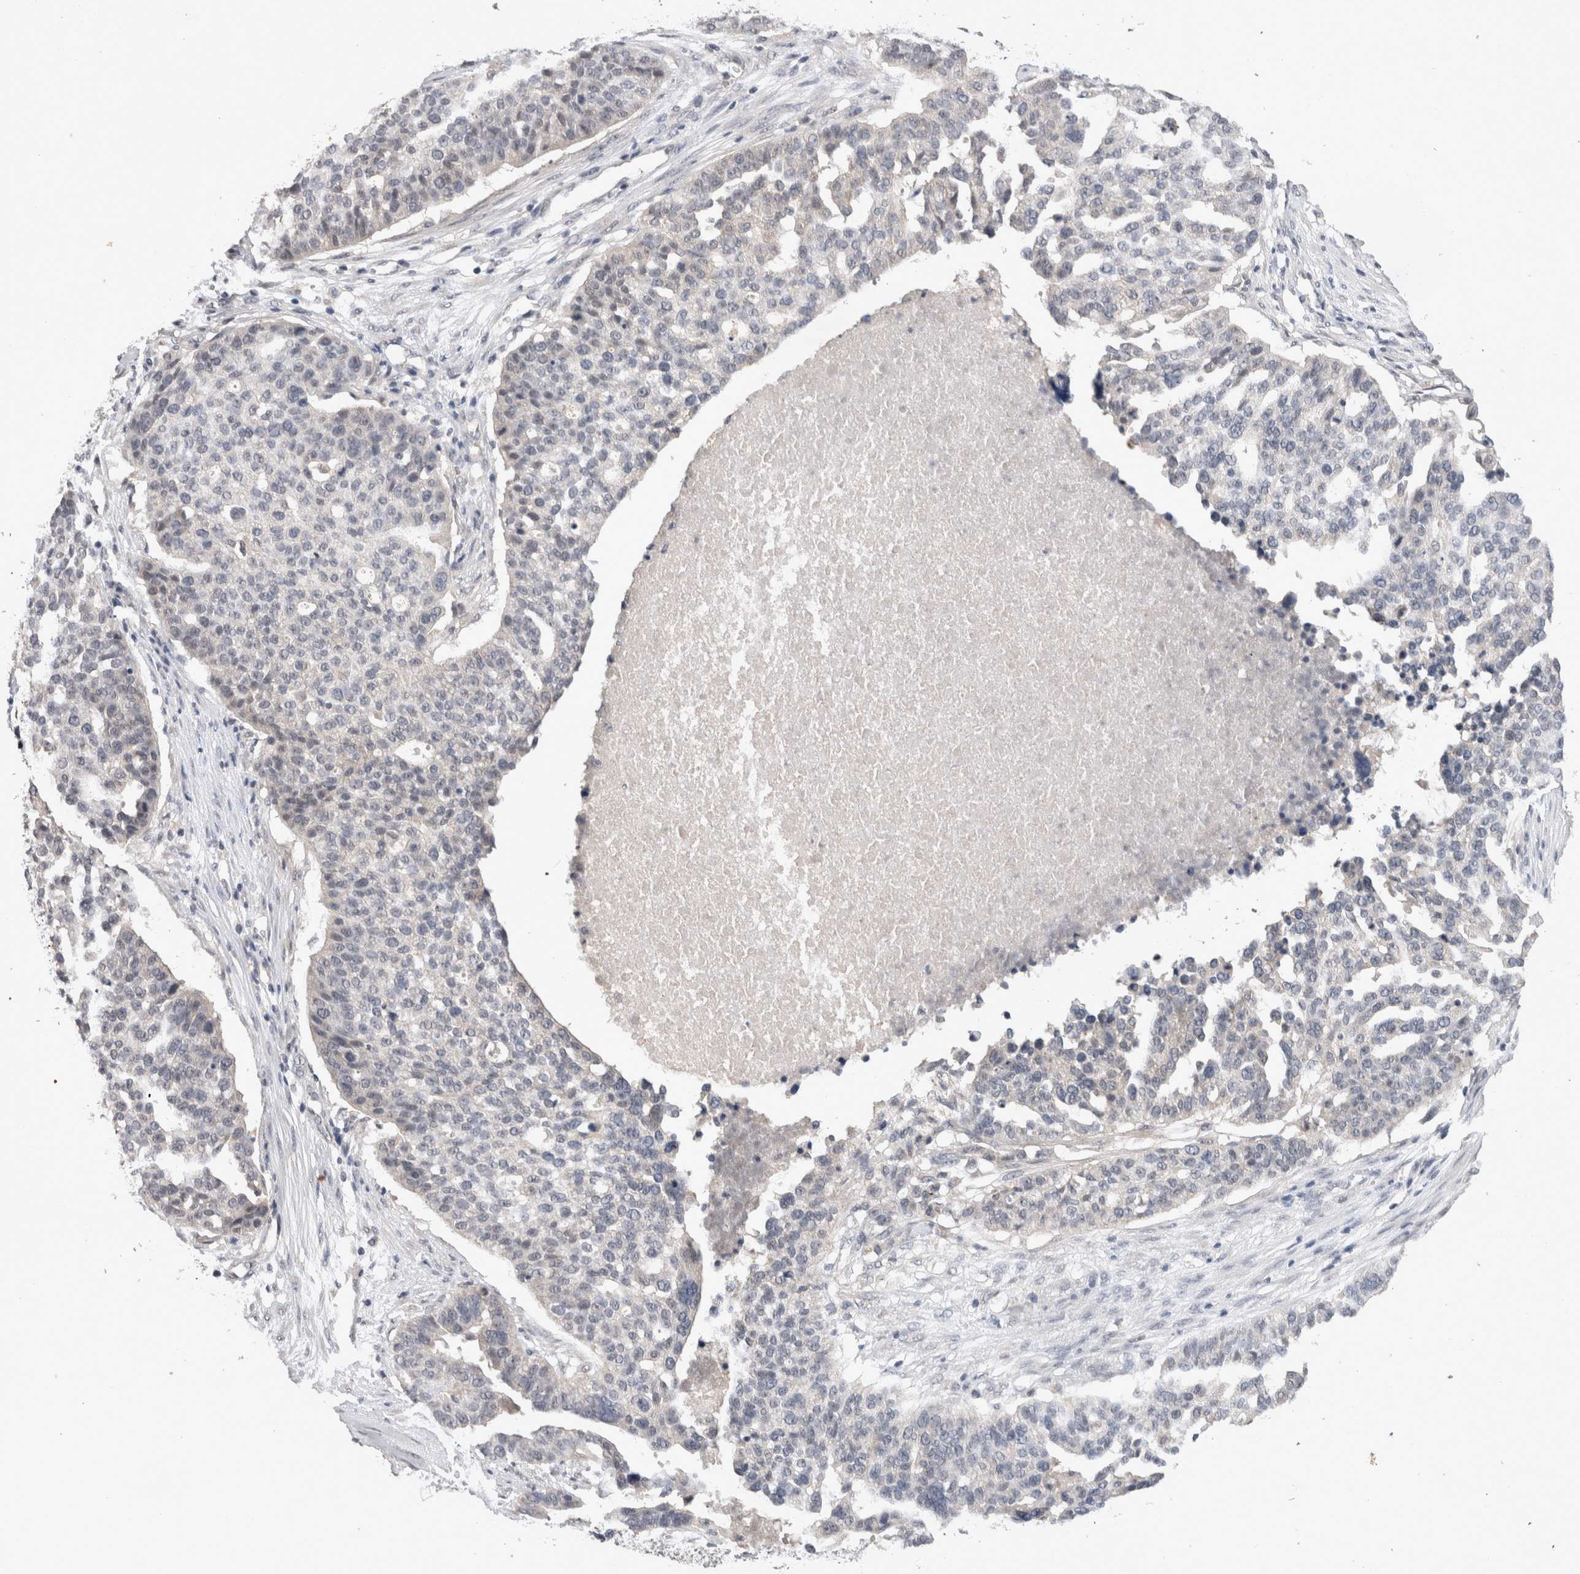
{"staining": {"intensity": "negative", "quantity": "none", "location": "none"}, "tissue": "ovarian cancer", "cell_type": "Tumor cells", "image_type": "cancer", "snomed": [{"axis": "morphology", "description": "Cystadenocarcinoma, serous, NOS"}, {"axis": "topography", "description": "Ovary"}], "caption": "The micrograph reveals no staining of tumor cells in ovarian cancer. (DAB IHC, high magnification).", "gene": "RASSF3", "patient": {"sex": "female", "age": 59}}